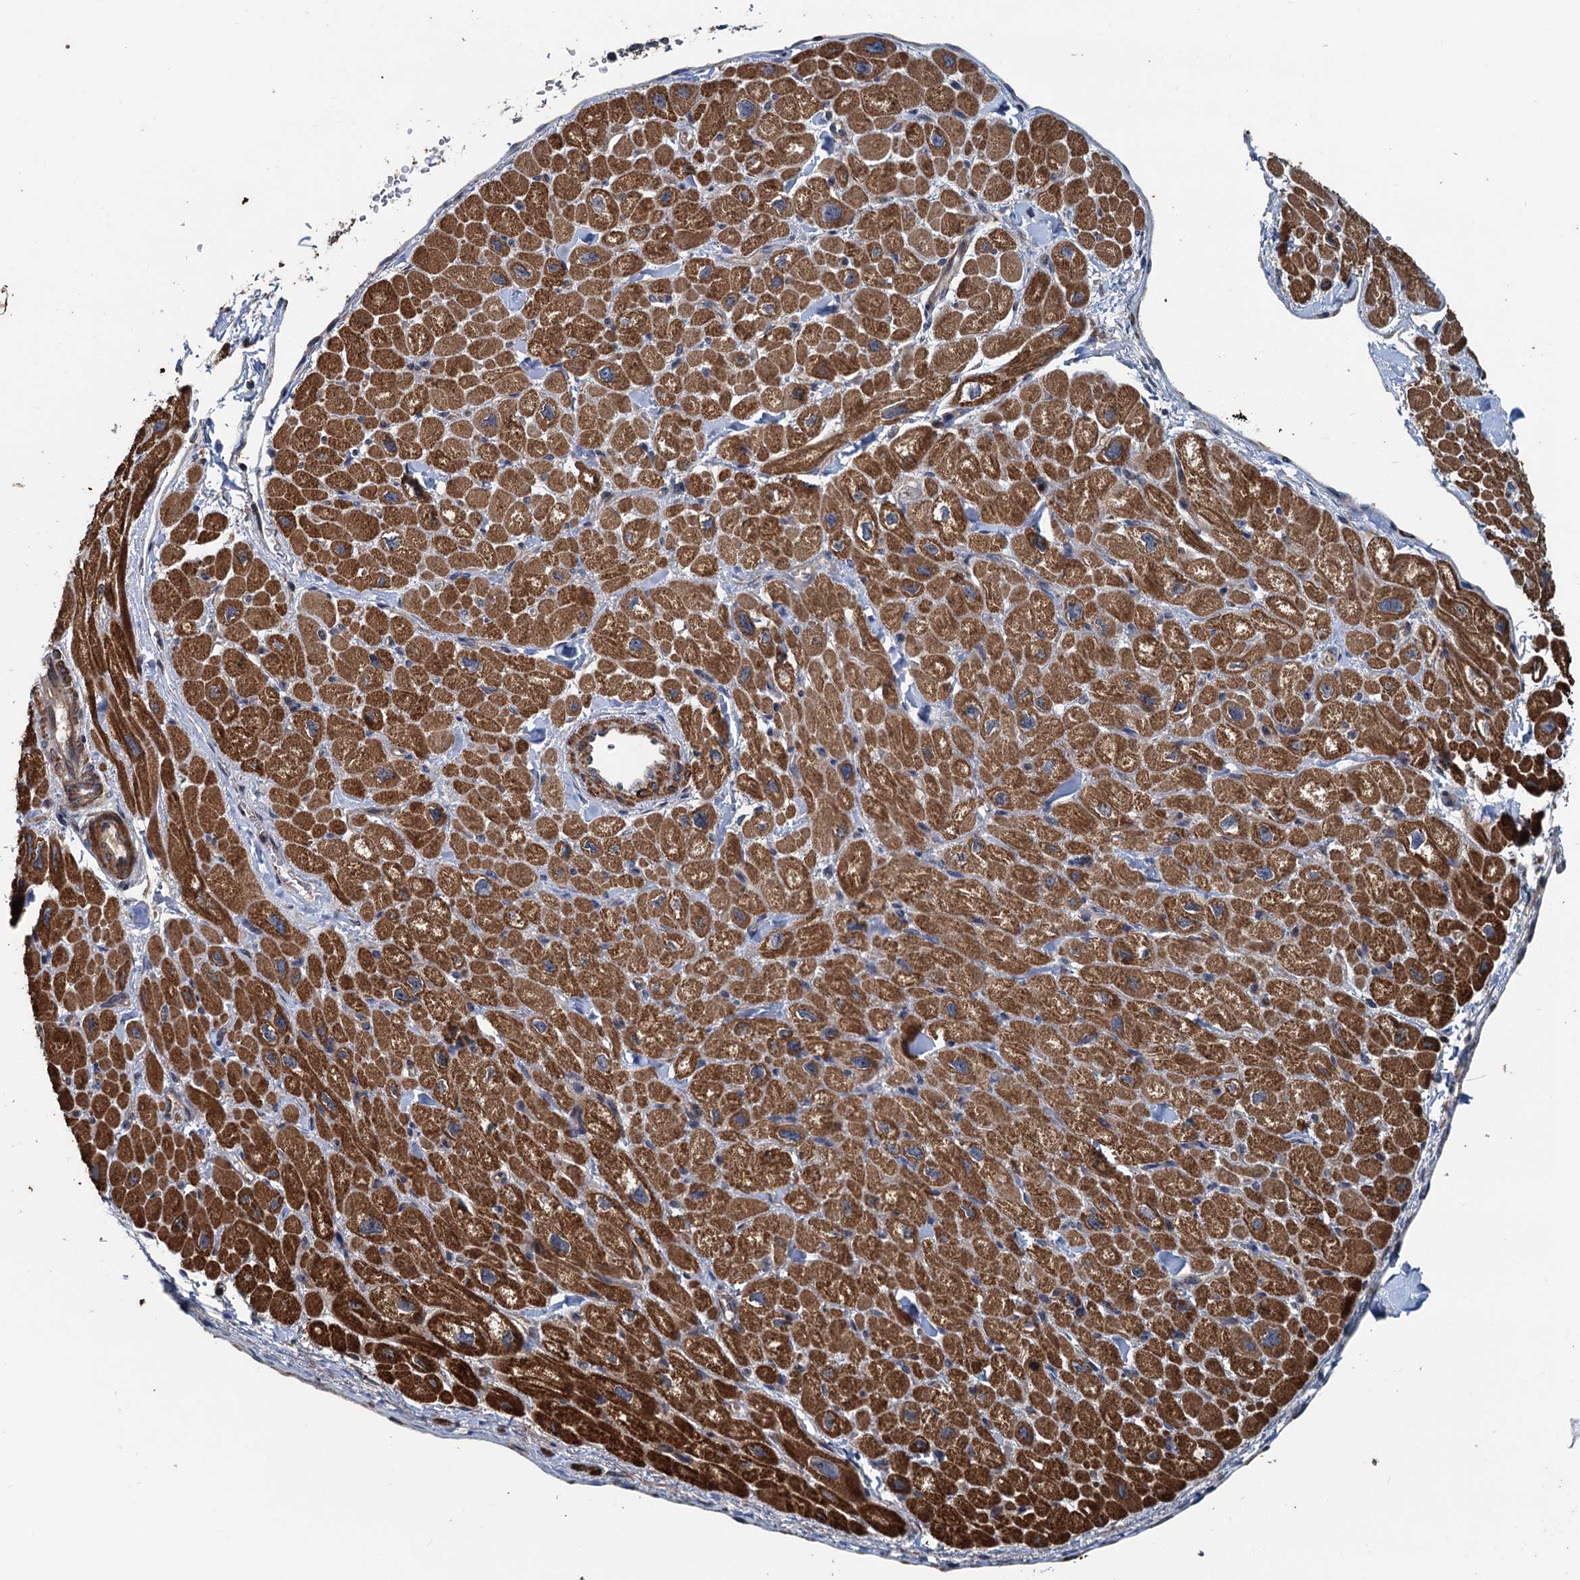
{"staining": {"intensity": "strong", "quantity": ">75%", "location": "cytoplasmic/membranous"}, "tissue": "heart muscle", "cell_type": "Cardiomyocytes", "image_type": "normal", "snomed": [{"axis": "morphology", "description": "Normal tissue, NOS"}, {"axis": "topography", "description": "Heart"}], "caption": "High-power microscopy captured an IHC photomicrograph of benign heart muscle, revealing strong cytoplasmic/membranous staining in about >75% of cardiomyocytes.", "gene": "TEDC1", "patient": {"sex": "male", "age": 65}}